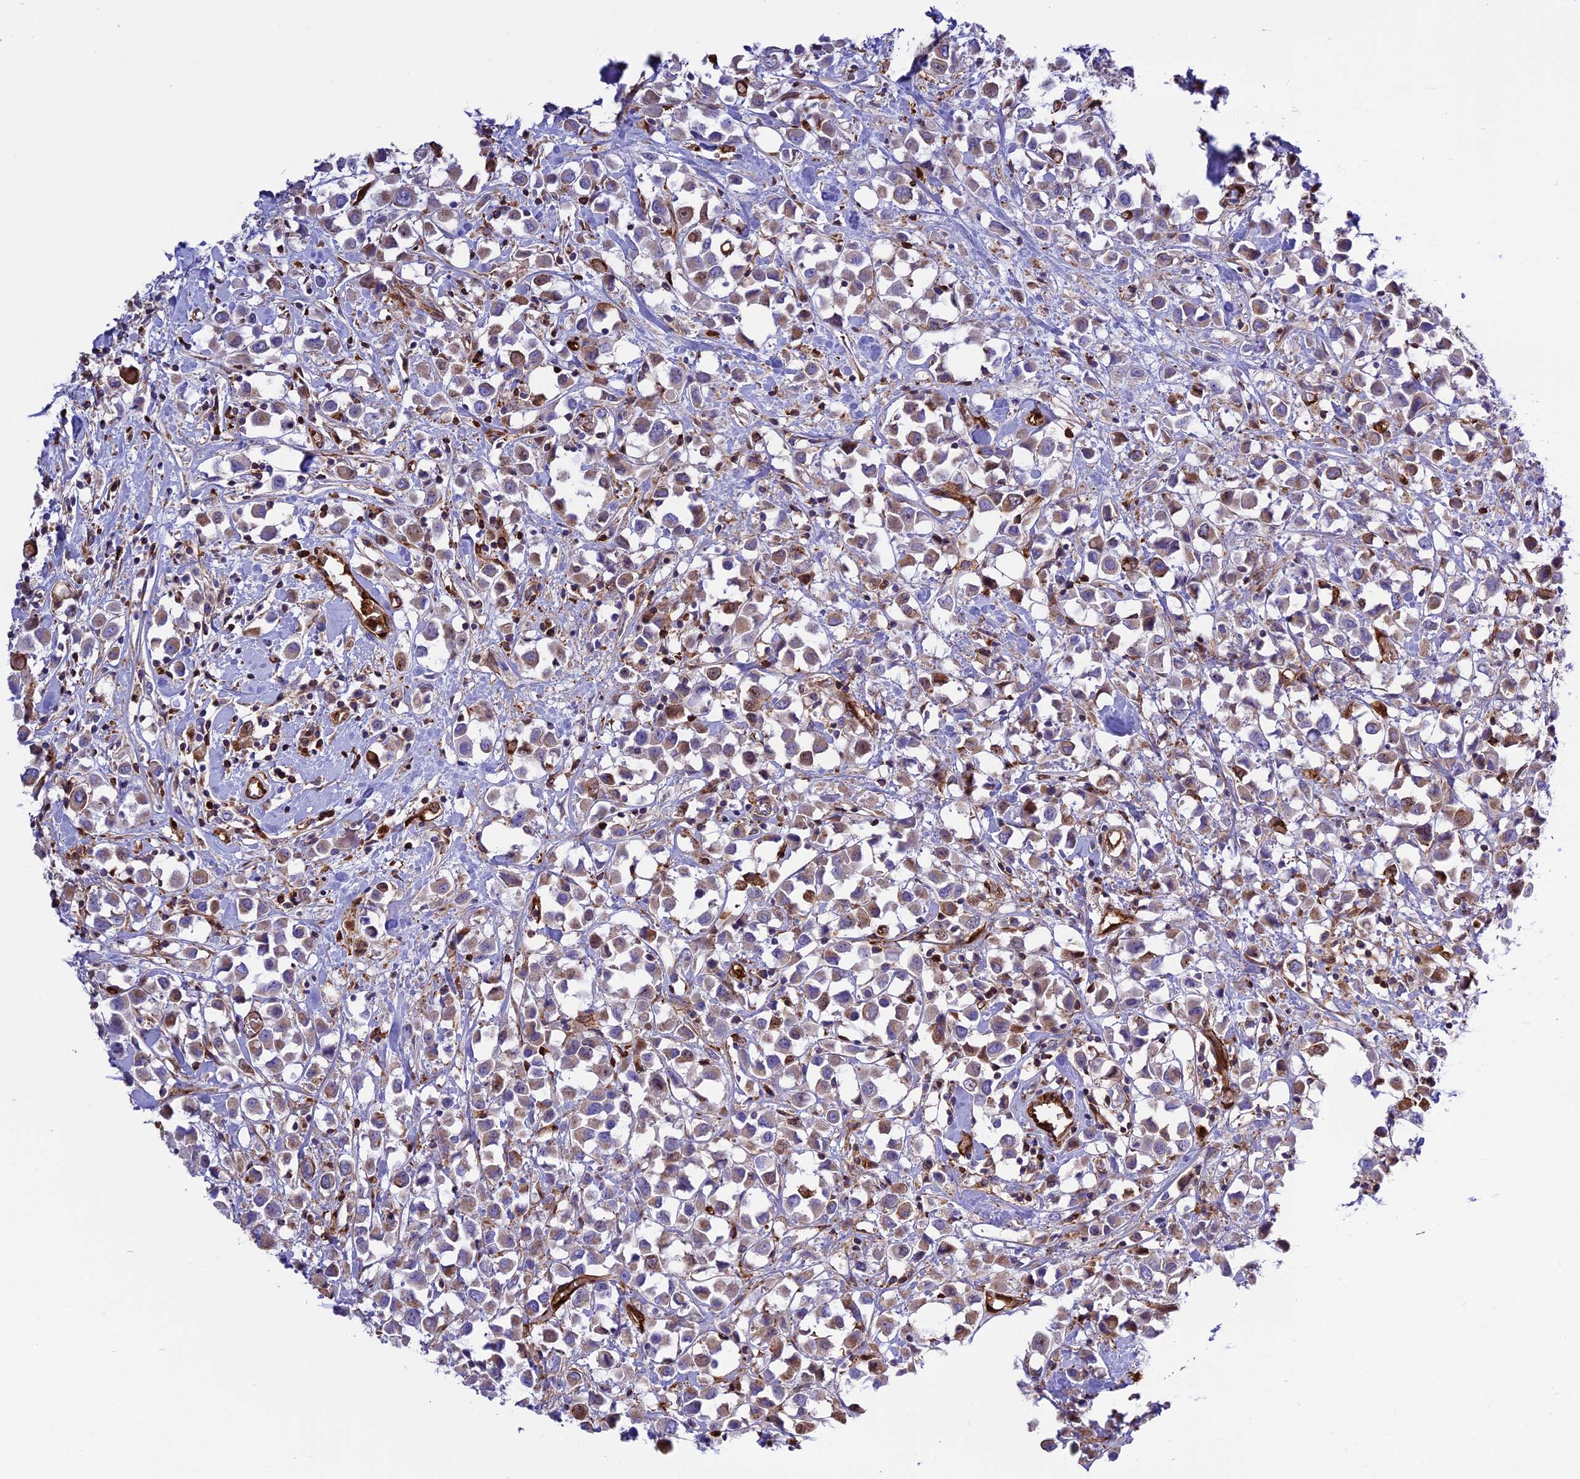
{"staining": {"intensity": "weak", "quantity": "25%-75%", "location": "cytoplasmic/membranous"}, "tissue": "breast cancer", "cell_type": "Tumor cells", "image_type": "cancer", "snomed": [{"axis": "morphology", "description": "Duct carcinoma"}, {"axis": "topography", "description": "Breast"}], "caption": "Tumor cells display low levels of weak cytoplasmic/membranous expression in about 25%-75% of cells in intraductal carcinoma (breast).", "gene": "CD99L2", "patient": {"sex": "female", "age": 61}}